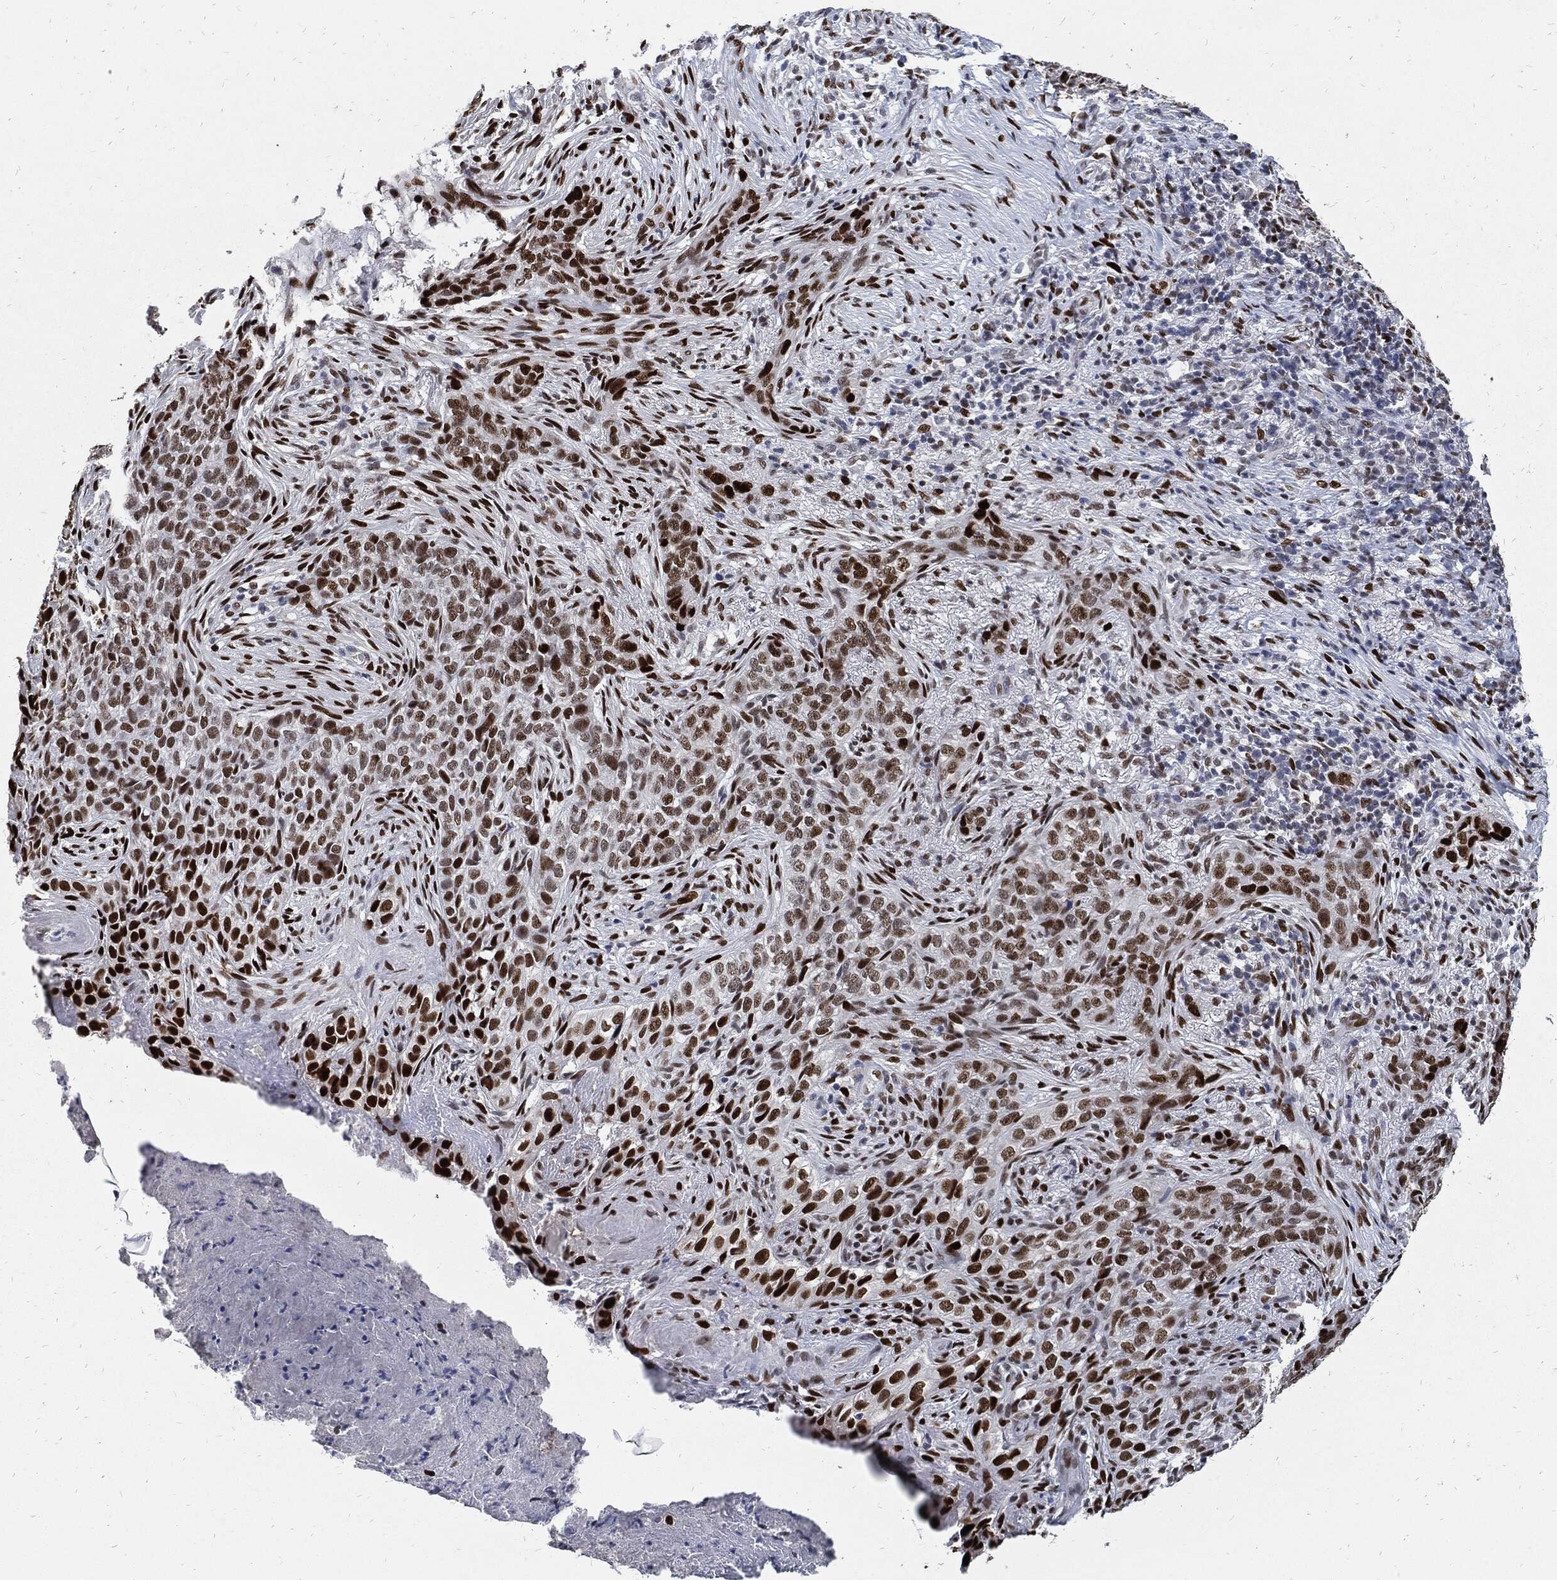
{"staining": {"intensity": "strong", "quantity": "25%-75%", "location": "nuclear"}, "tissue": "skin cancer", "cell_type": "Tumor cells", "image_type": "cancer", "snomed": [{"axis": "morphology", "description": "Squamous cell carcinoma, NOS"}, {"axis": "topography", "description": "Skin"}], "caption": "About 25%-75% of tumor cells in squamous cell carcinoma (skin) reveal strong nuclear protein expression as visualized by brown immunohistochemical staining.", "gene": "JUN", "patient": {"sex": "male", "age": 88}}